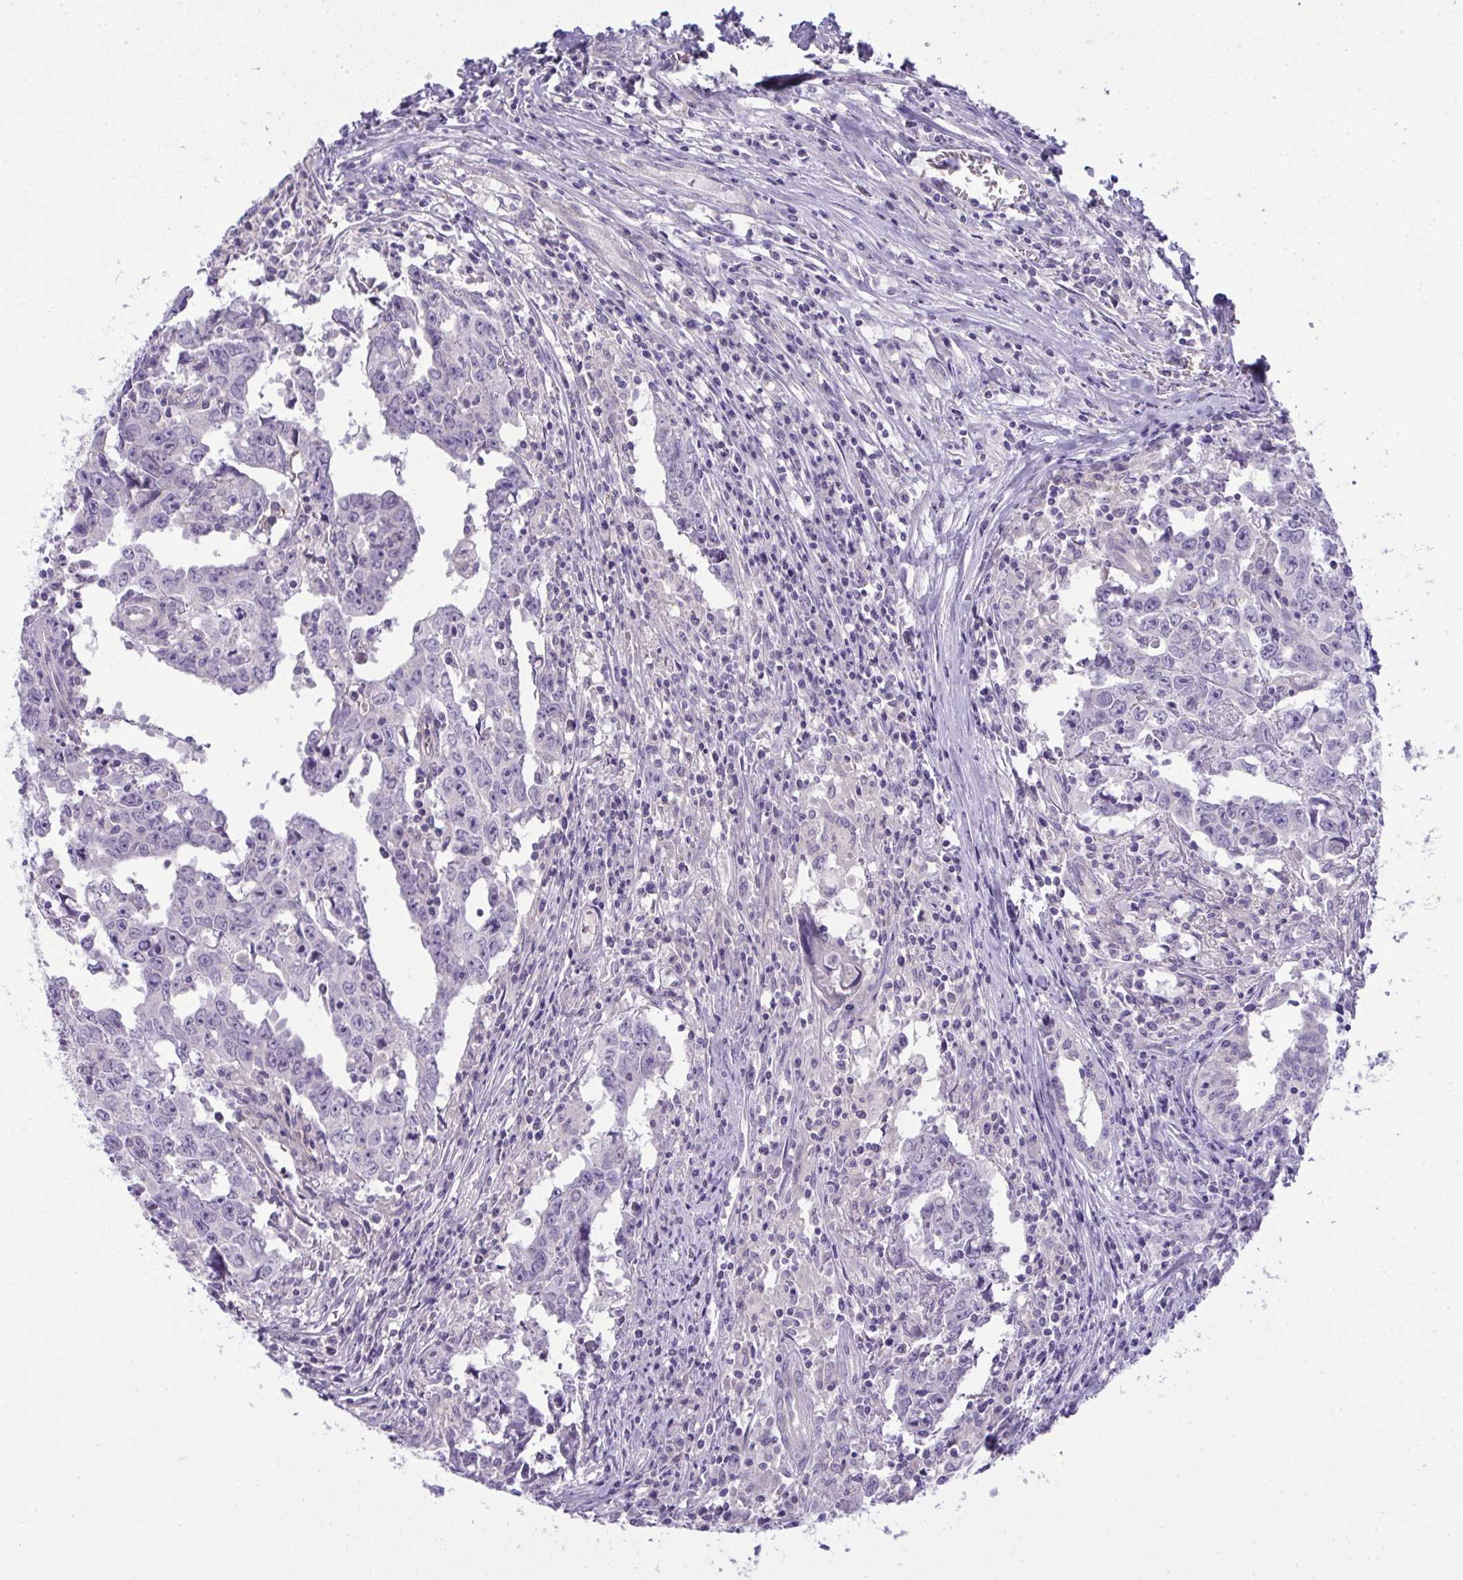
{"staining": {"intensity": "negative", "quantity": "none", "location": "none"}, "tissue": "testis cancer", "cell_type": "Tumor cells", "image_type": "cancer", "snomed": [{"axis": "morphology", "description": "Carcinoma, Embryonal, NOS"}, {"axis": "topography", "description": "Testis"}], "caption": "Protein analysis of testis cancer displays no significant expression in tumor cells.", "gene": "SPTB", "patient": {"sex": "male", "age": 22}}